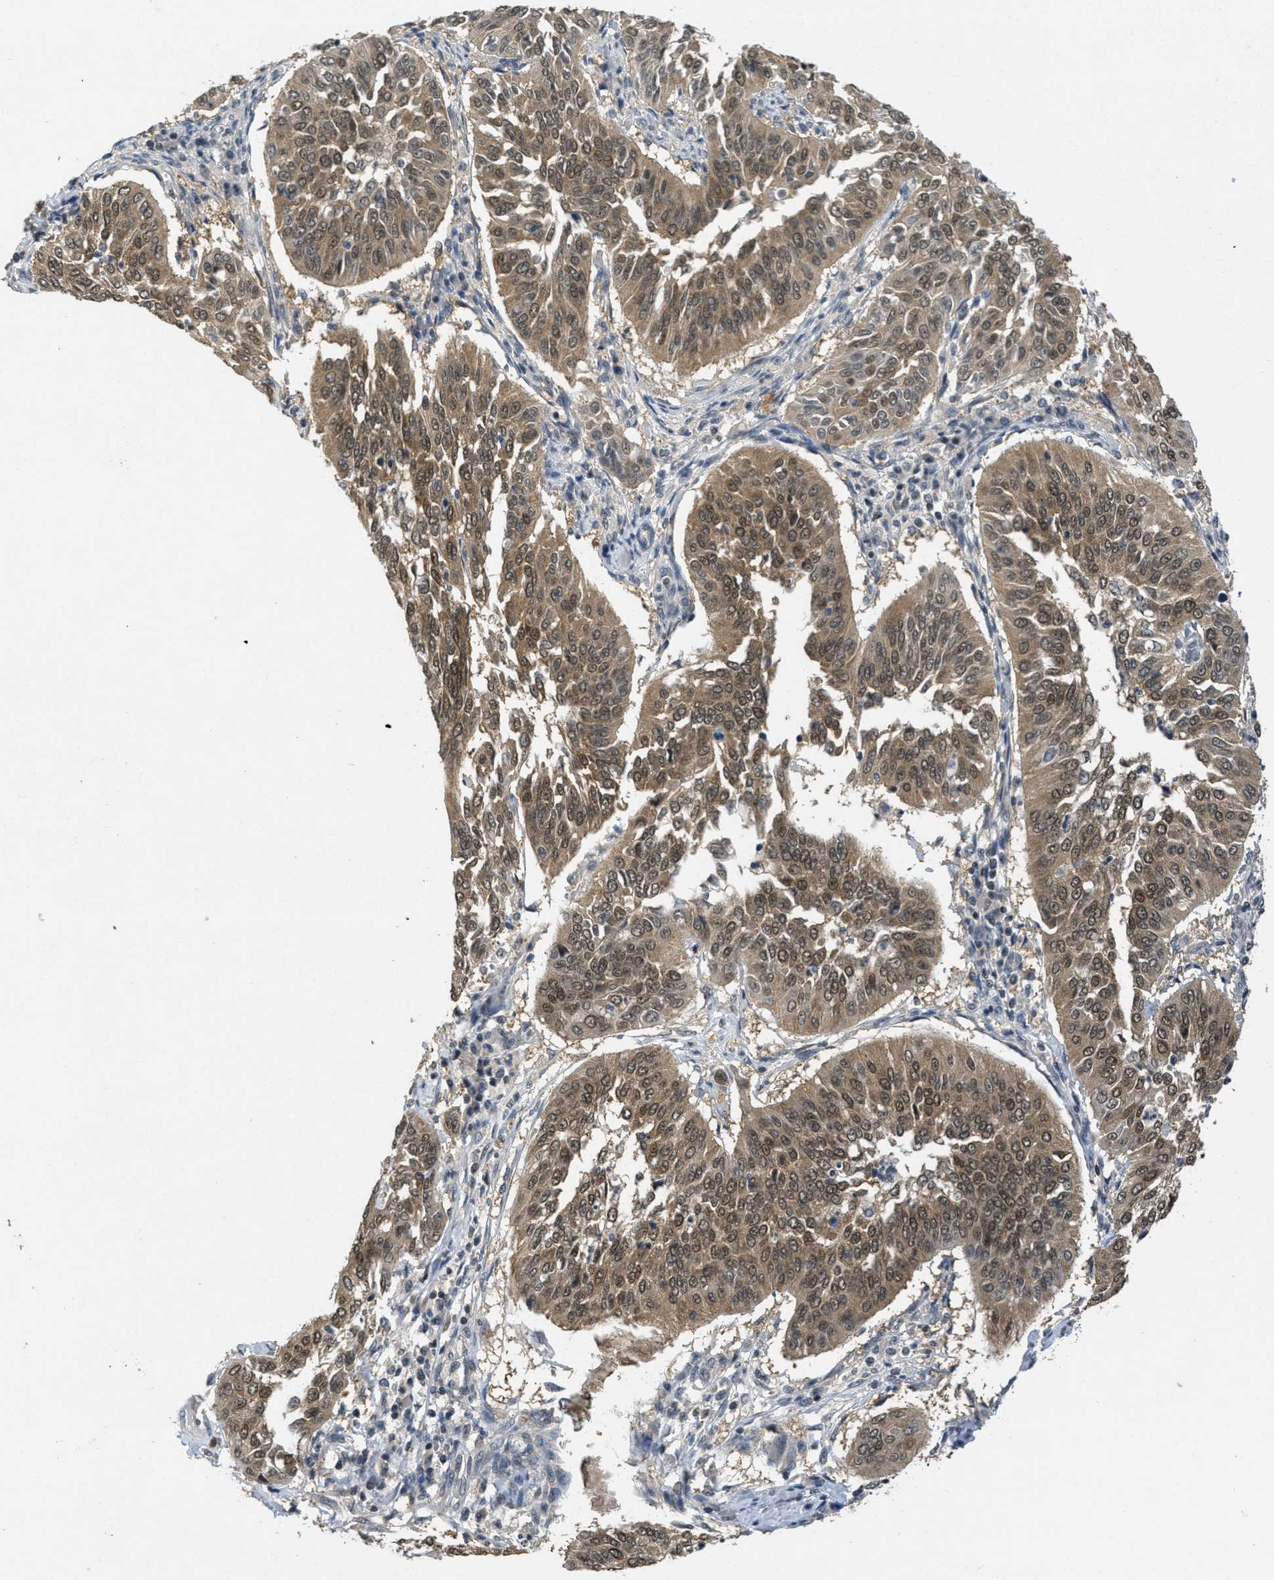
{"staining": {"intensity": "strong", "quantity": ">75%", "location": "cytoplasmic/membranous,nuclear"}, "tissue": "cervical cancer", "cell_type": "Tumor cells", "image_type": "cancer", "snomed": [{"axis": "morphology", "description": "Normal tissue, NOS"}, {"axis": "morphology", "description": "Squamous cell carcinoma, NOS"}, {"axis": "topography", "description": "Cervix"}], "caption": "Strong cytoplasmic/membranous and nuclear protein staining is seen in approximately >75% of tumor cells in cervical cancer (squamous cell carcinoma). The protein of interest is stained brown, and the nuclei are stained in blue (DAB IHC with brightfield microscopy, high magnification).", "gene": "DNAJB1", "patient": {"sex": "female", "age": 39}}